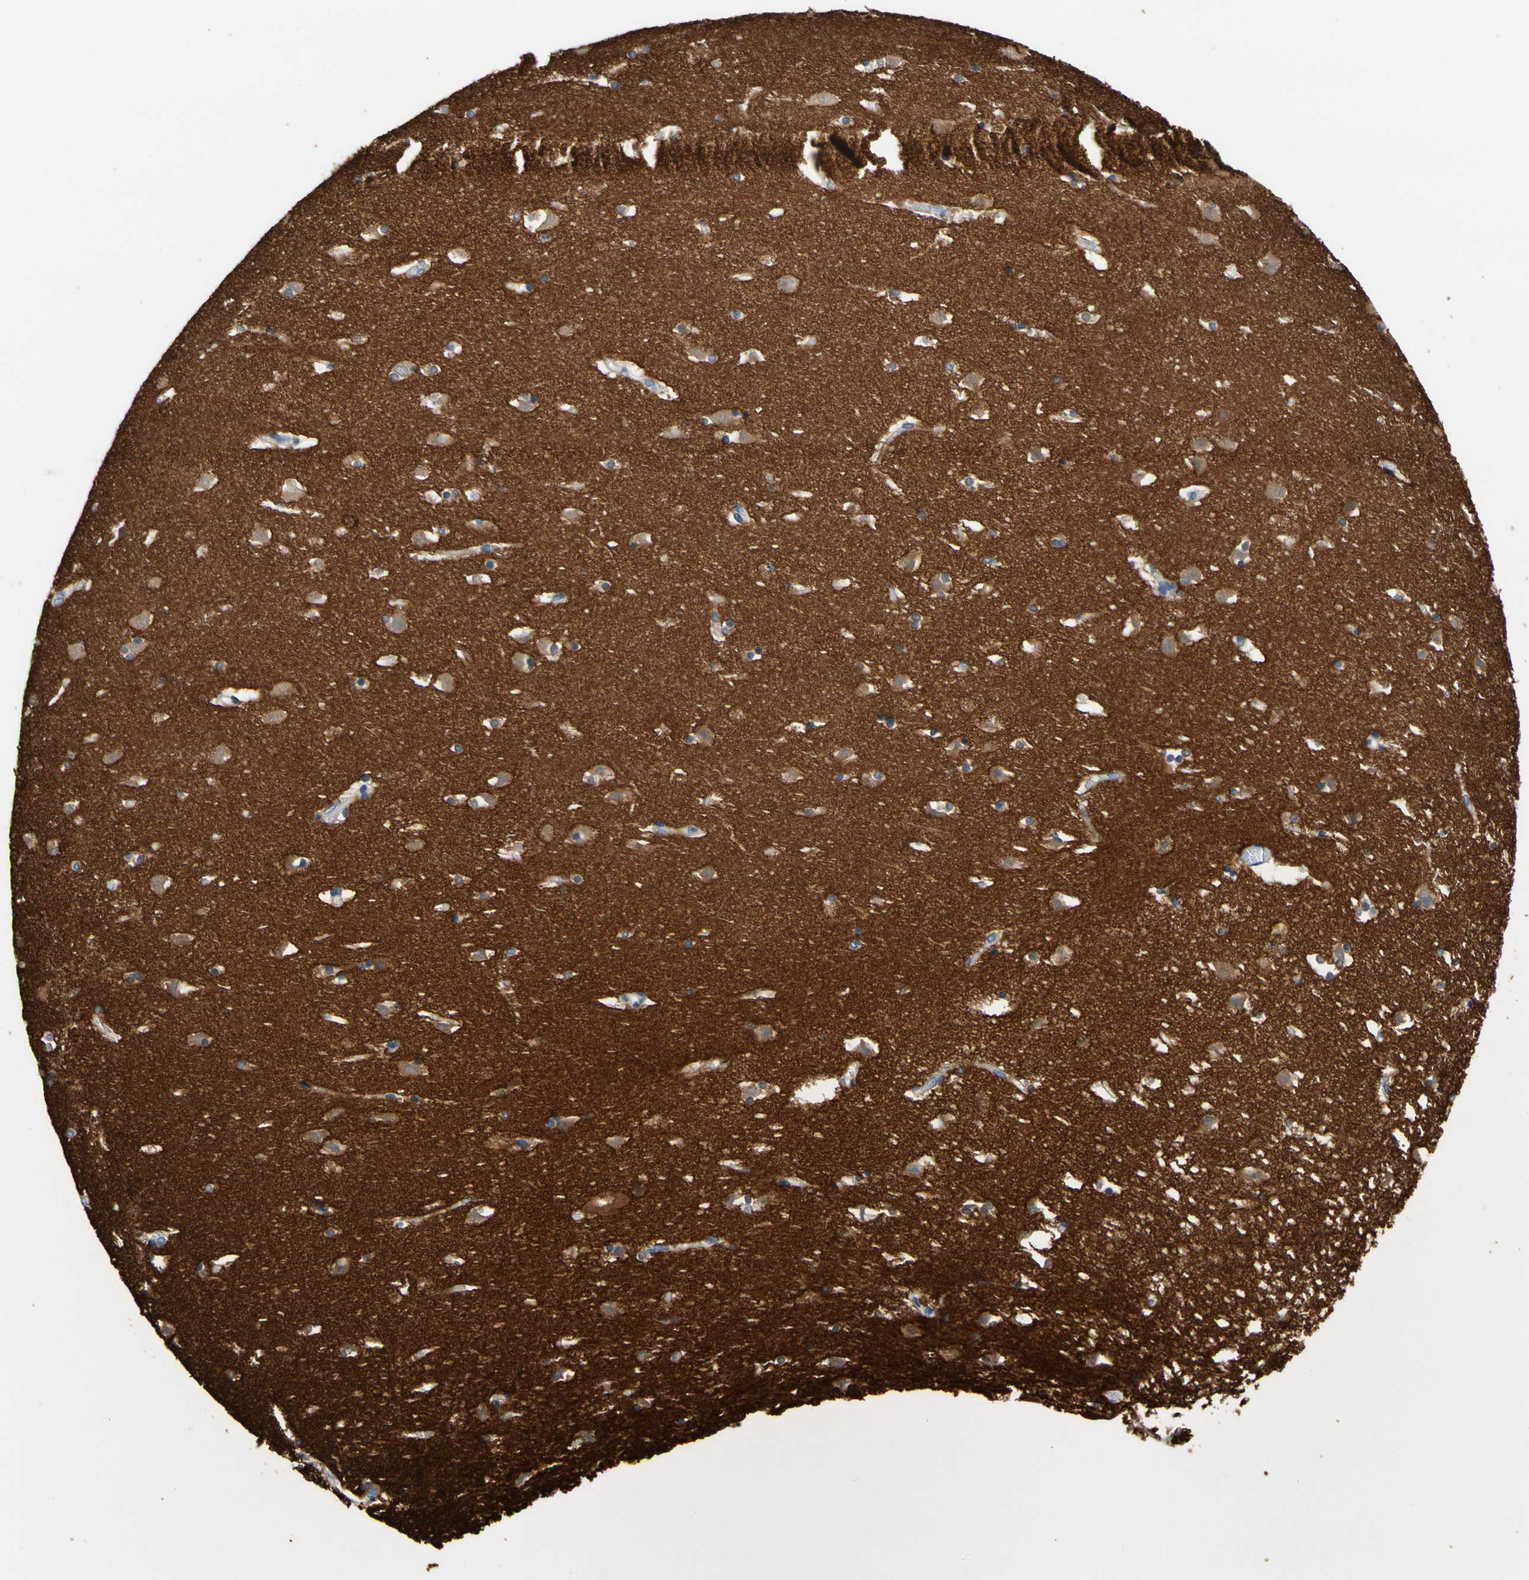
{"staining": {"intensity": "negative", "quantity": "none", "location": "none"}, "tissue": "caudate", "cell_type": "Glial cells", "image_type": "normal", "snomed": [{"axis": "morphology", "description": "Normal tissue, NOS"}, {"axis": "topography", "description": "Lateral ventricle wall"}], "caption": "Immunohistochemistry (IHC) photomicrograph of normal human caudate stained for a protein (brown), which reveals no expression in glial cells.", "gene": "STXBP1", "patient": {"sex": "male", "age": 45}}